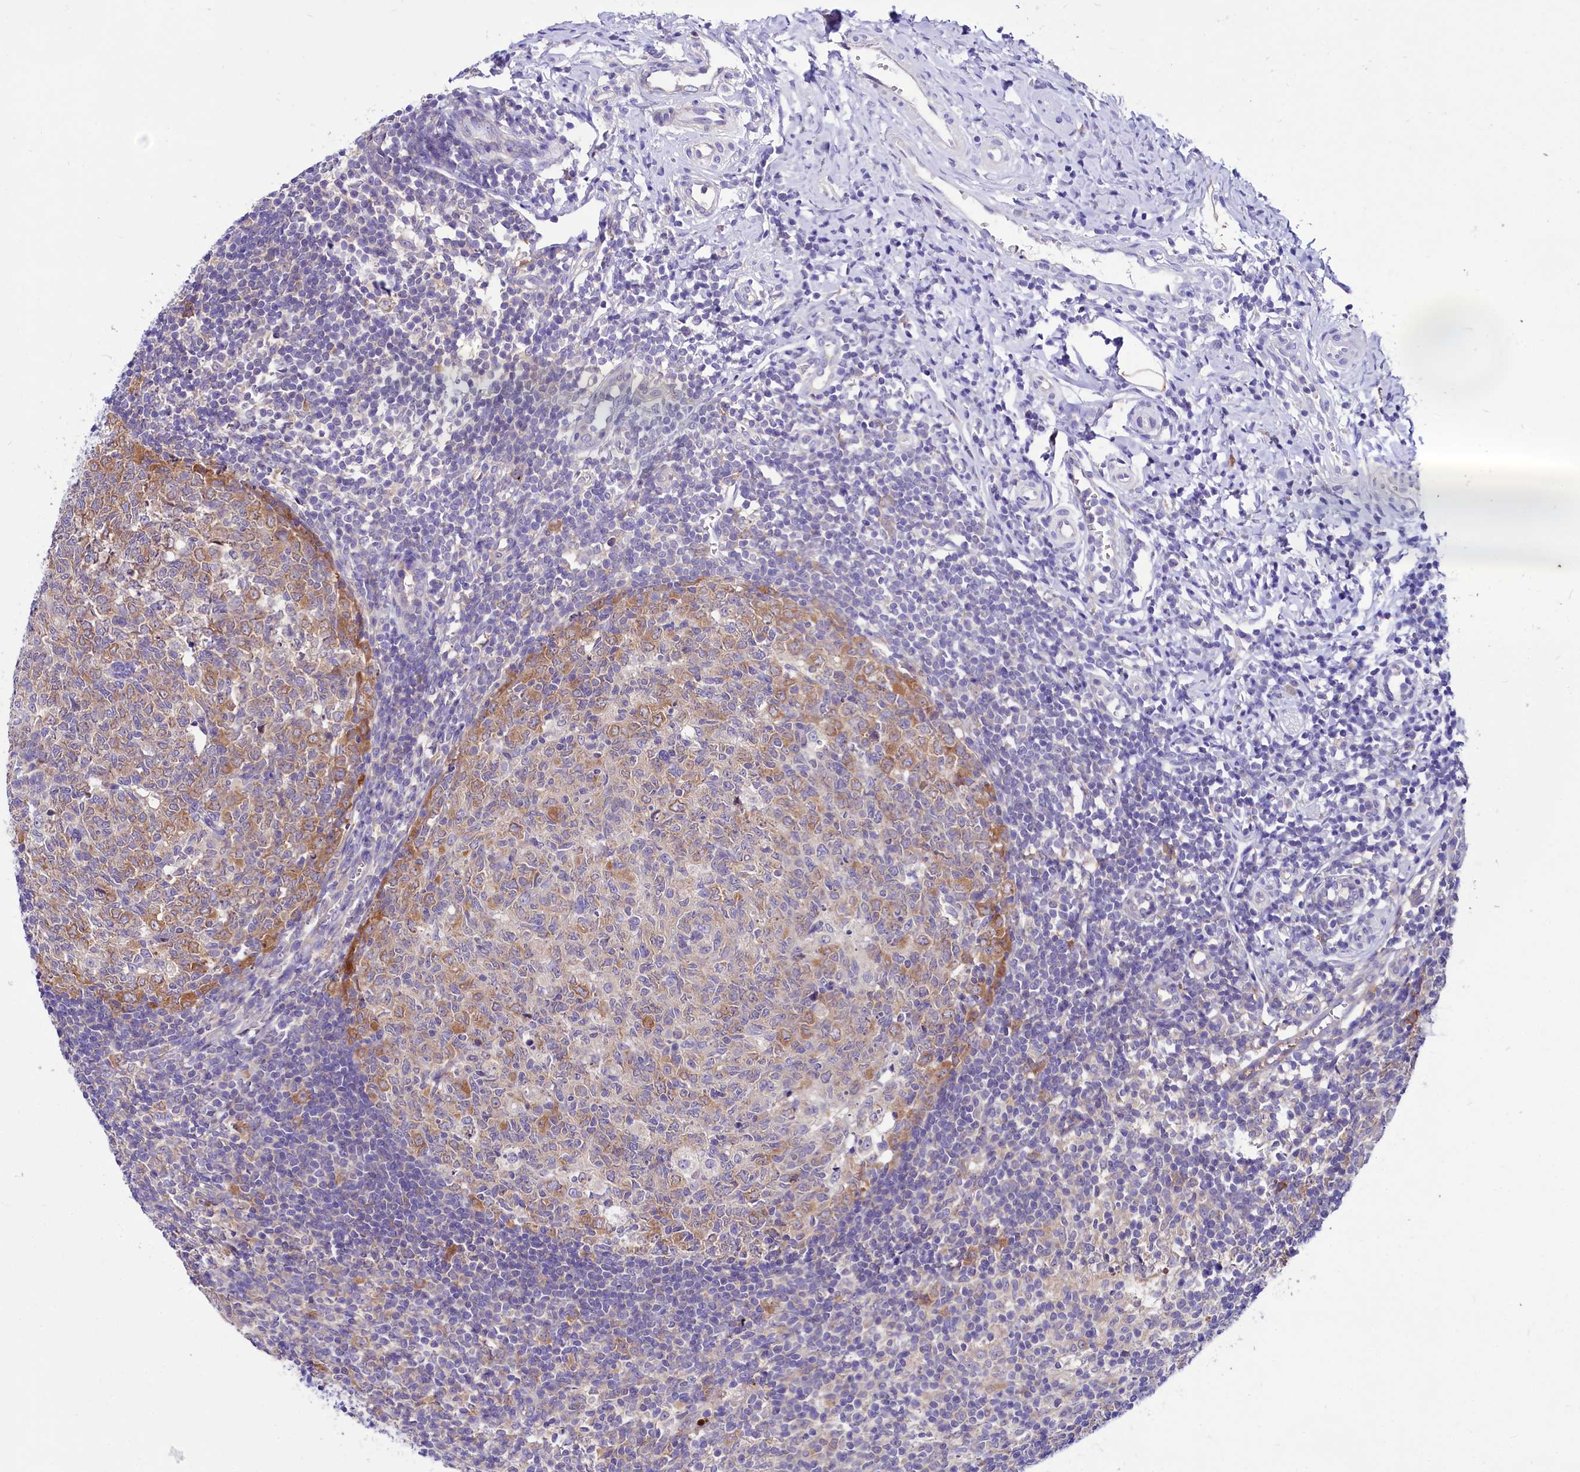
{"staining": {"intensity": "weak", "quantity": "25%-75%", "location": "cytoplasmic/membranous"}, "tissue": "appendix", "cell_type": "Glandular cells", "image_type": "normal", "snomed": [{"axis": "morphology", "description": "Normal tissue, NOS"}, {"axis": "topography", "description": "Appendix"}], "caption": "This micrograph displays IHC staining of benign appendix, with low weak cytoplasmic/membranous expression in approximately 25%-75% of glandular cells.", "gene": "ABHD5", "patient": {"sex": "male", "age": 14}}